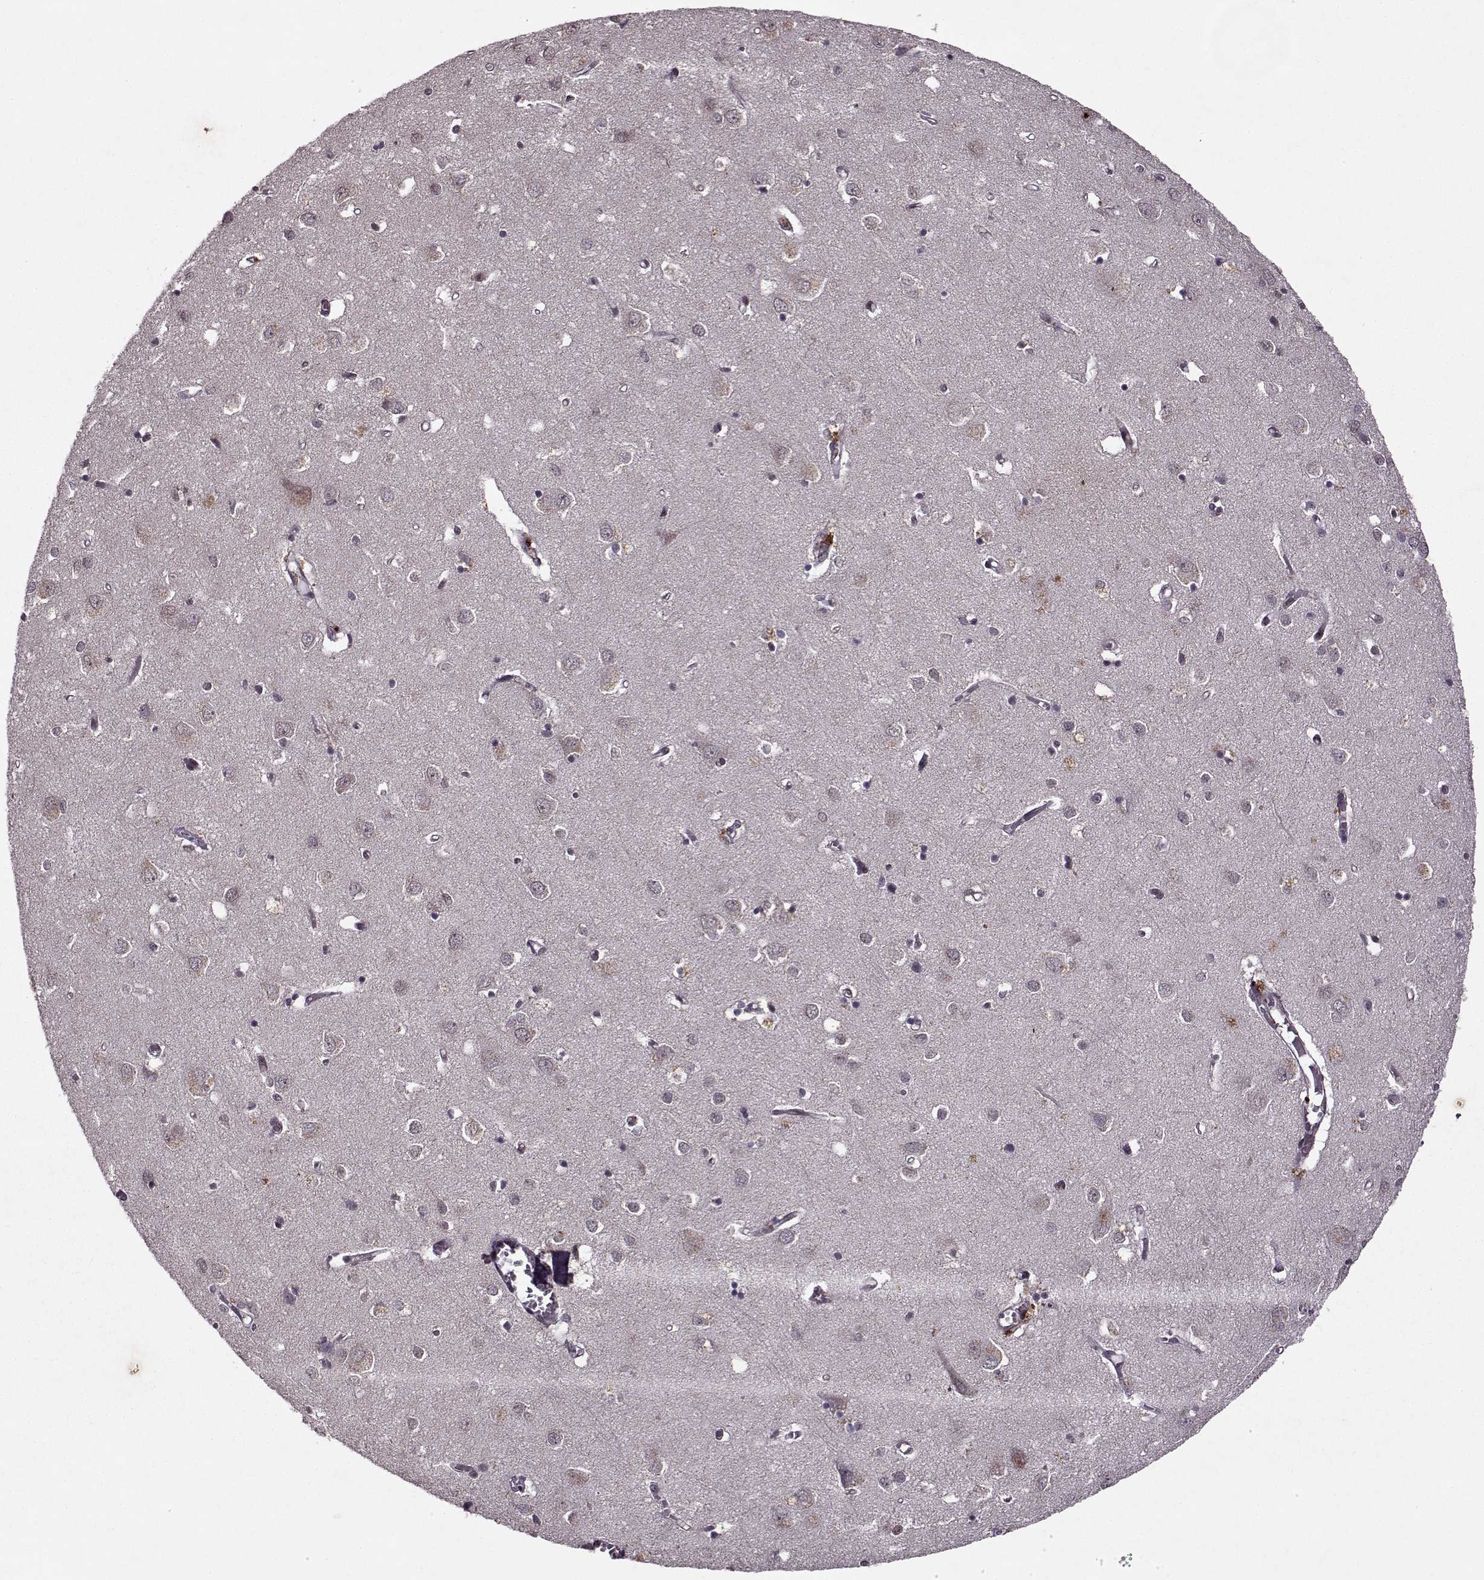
{"staining": {"intensity": "negative", "quantity": "none", "location": "none"}, "tissue": "cerebral cortex", "cell_type": "Endothelial cells", "image_type": "normal", "snomed": [{"axis": "morphology", "description": "Normal tissue, NOS"}, {"axis": "topography", "description": "Cerebral cortex"}], "caption": "The image reveals no significant positivity in endothelial cells of cerebral cortex. (Brightfield microscopy of DAB (3,3'-diaminobenzidine) immunohistochemistry (IHC) at high magnification).", "gene": "PSMA7", "patient": {"sex": "male", "age": 70}}